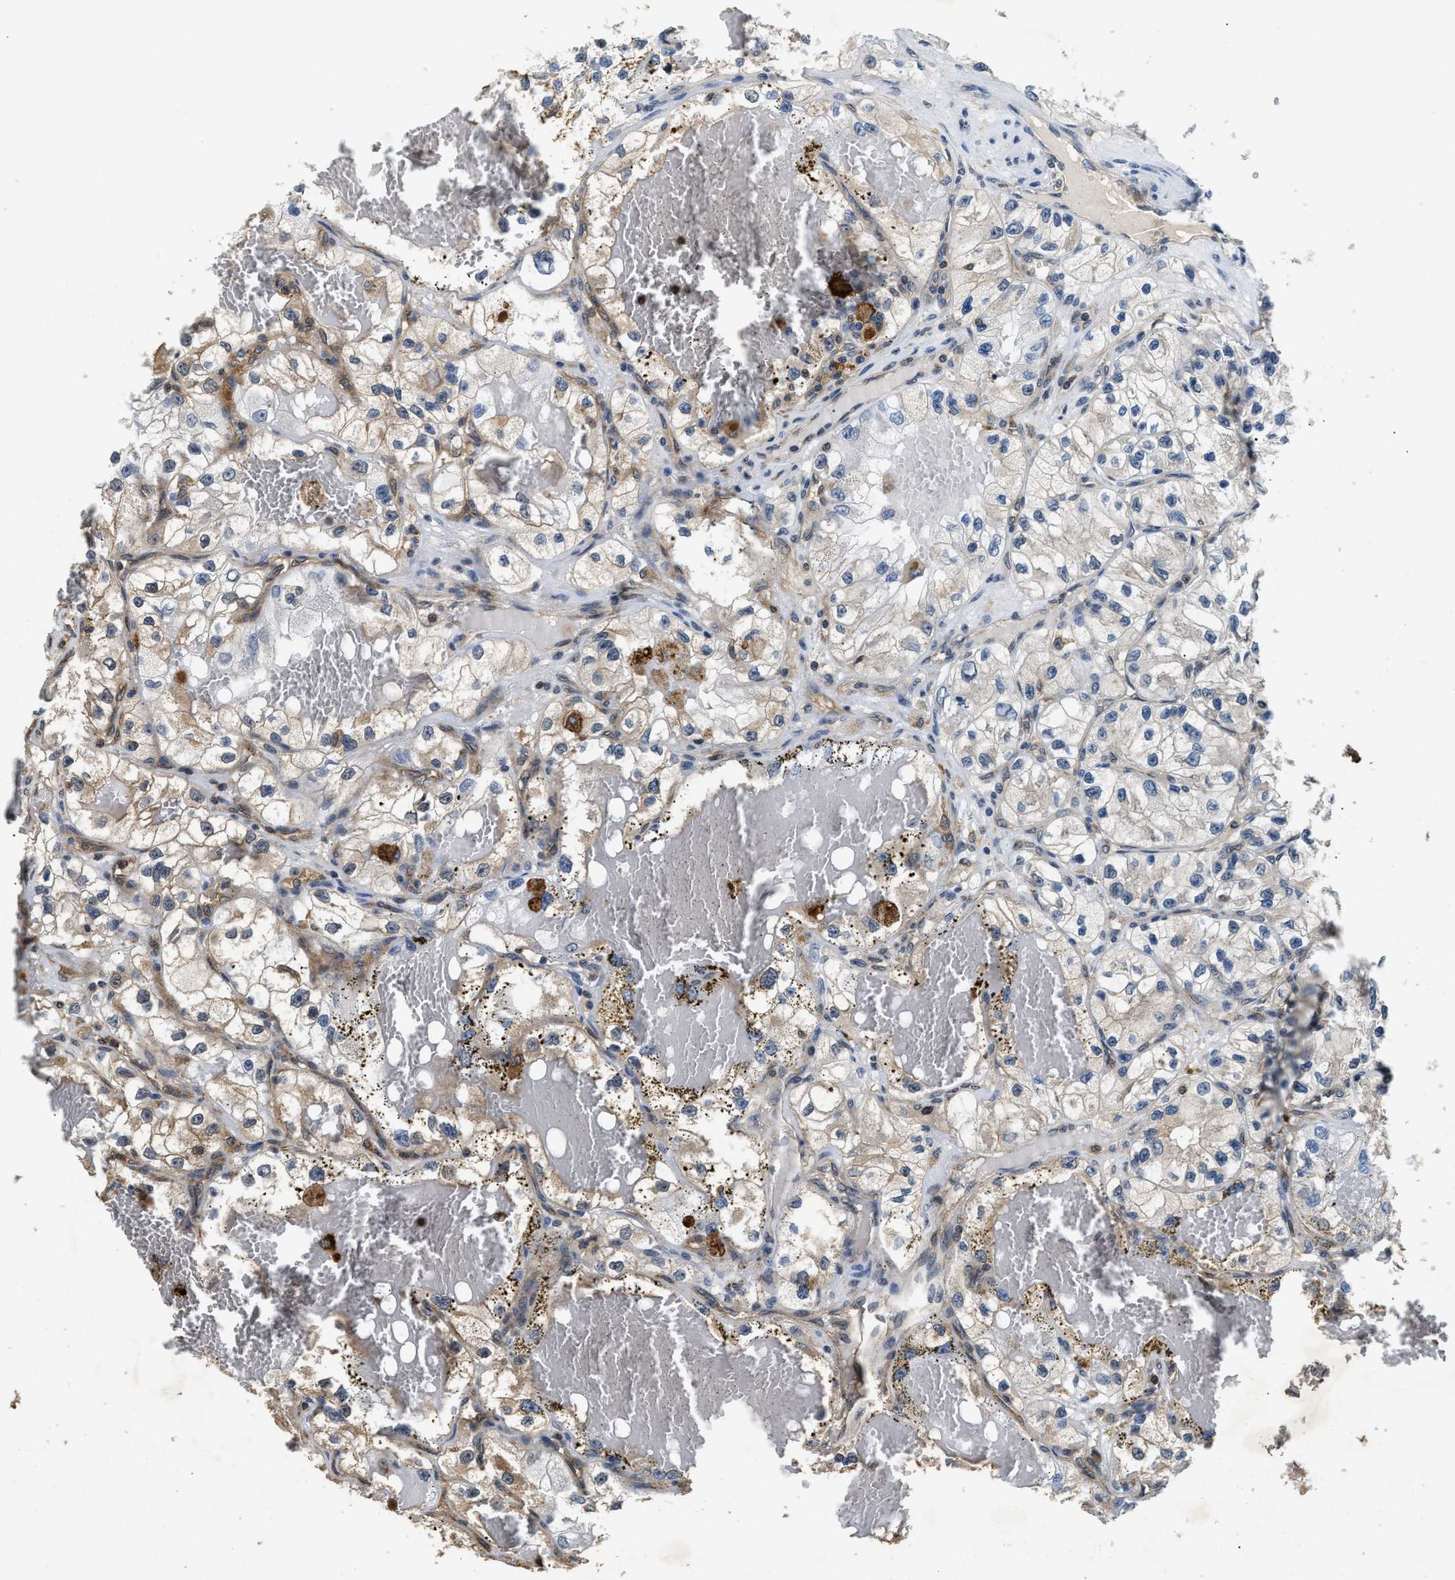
{"staining": {"intensity": "weak", "quantity": "<25%", "location": "cytoplasmic/membranous"}, "tissue": "renal cancer", "cell_type": "Tumor cells", "image_type": "cancer", "snomed": [{"axis": "morphology", "description": "Adenocarcinoma, NOS"}, {"axis": "topography", "description": "Kidney"}], "caption": "High power microscopy photomicrograph of an IHC image of adenocarcinoma (renal), revealing no significant staining in tumor cells. (DAB IHC visualized using brightfield microscopy, high magnification).", "gene": "DNAJC2", "patient": {"sex": "female", "age": 57}}